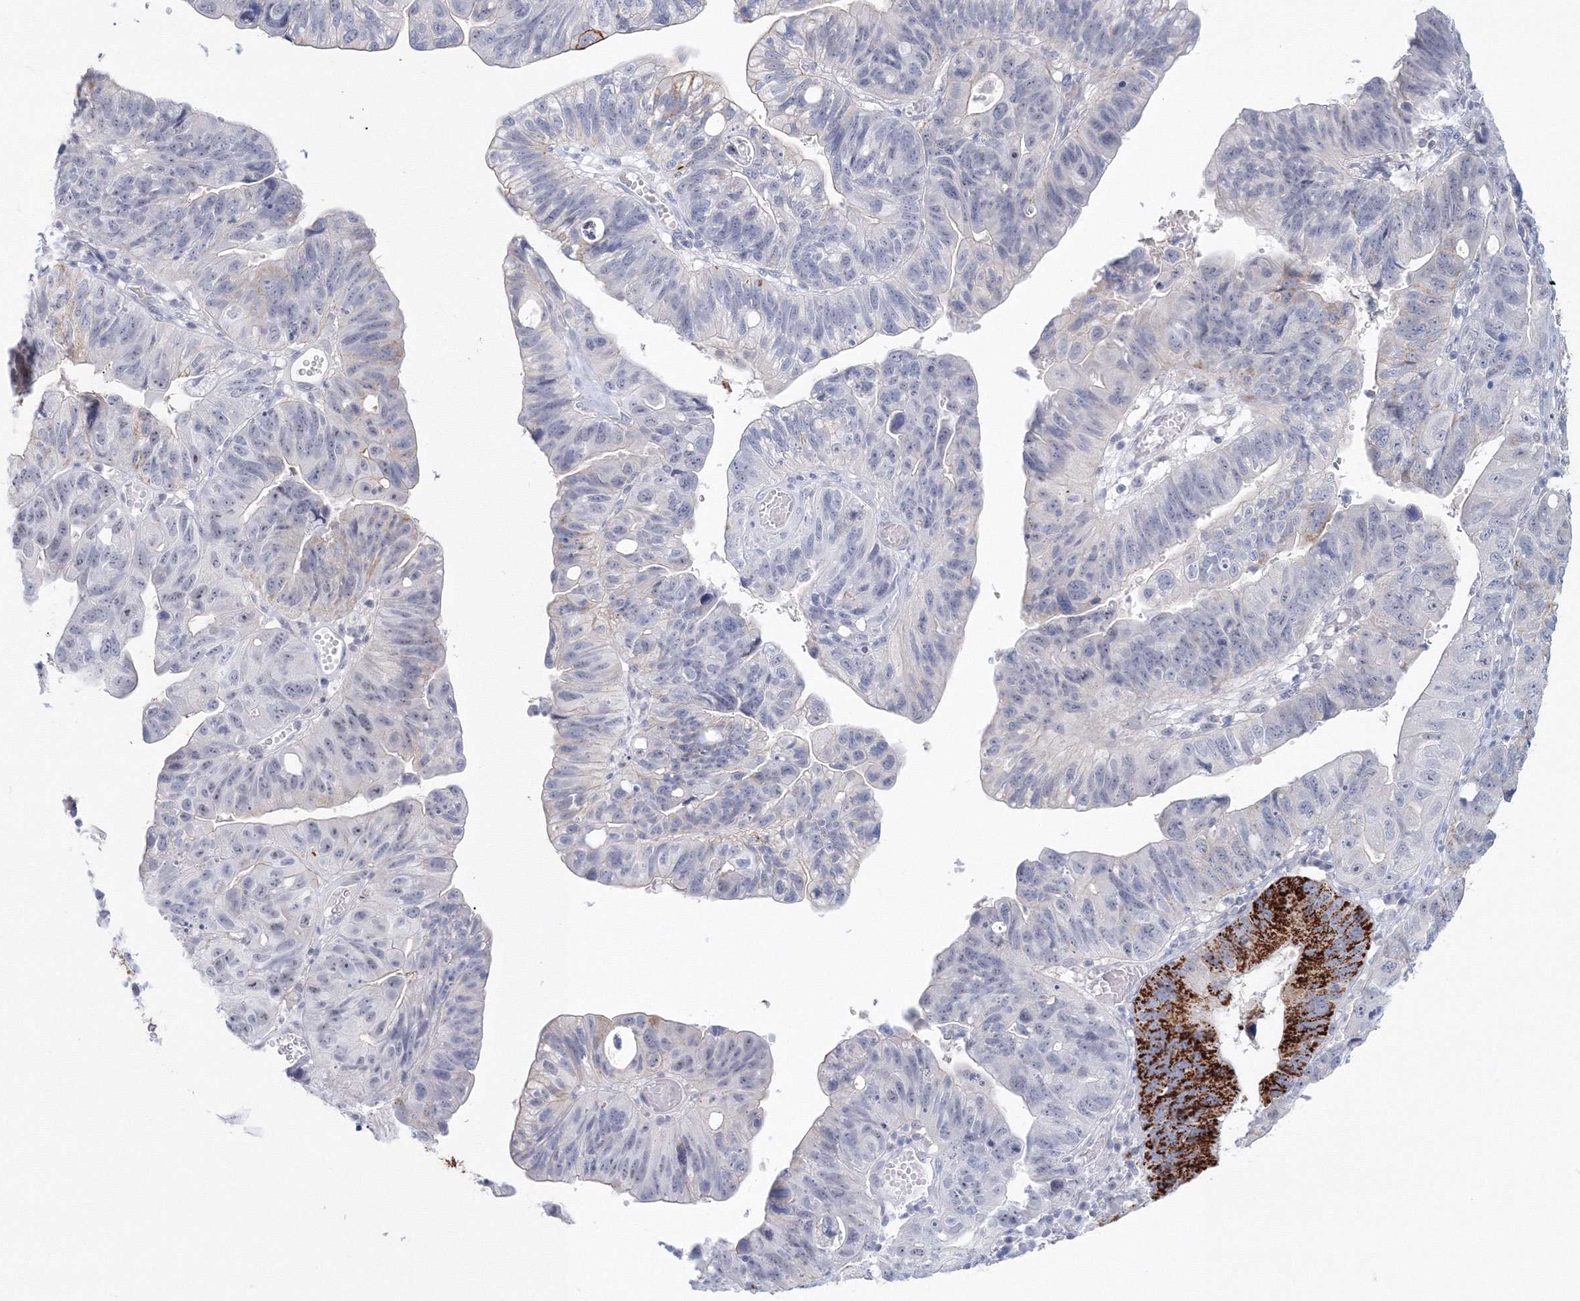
{"staining": {"intensity": "strong", "quantity": "<25%", "location": "cytoplasmic/membranous"}, "tissue": "stomach cancer", "cell_type": "Tumor cells", "image_type": "cancer", "snomed": [{"axis": "morphology", "description": "Adenocarcinoma, NOS"}, {"axis": "topography", "description": "Stomach"}], "caption": "This is a micrograph of IHC staining of adenocarcinoma (stomach), which shows strong expression in the cytoplasmic/membranous of tumor cells.", "gene": "VSIG1", "patient": {"sex": "male", "age": 59}}